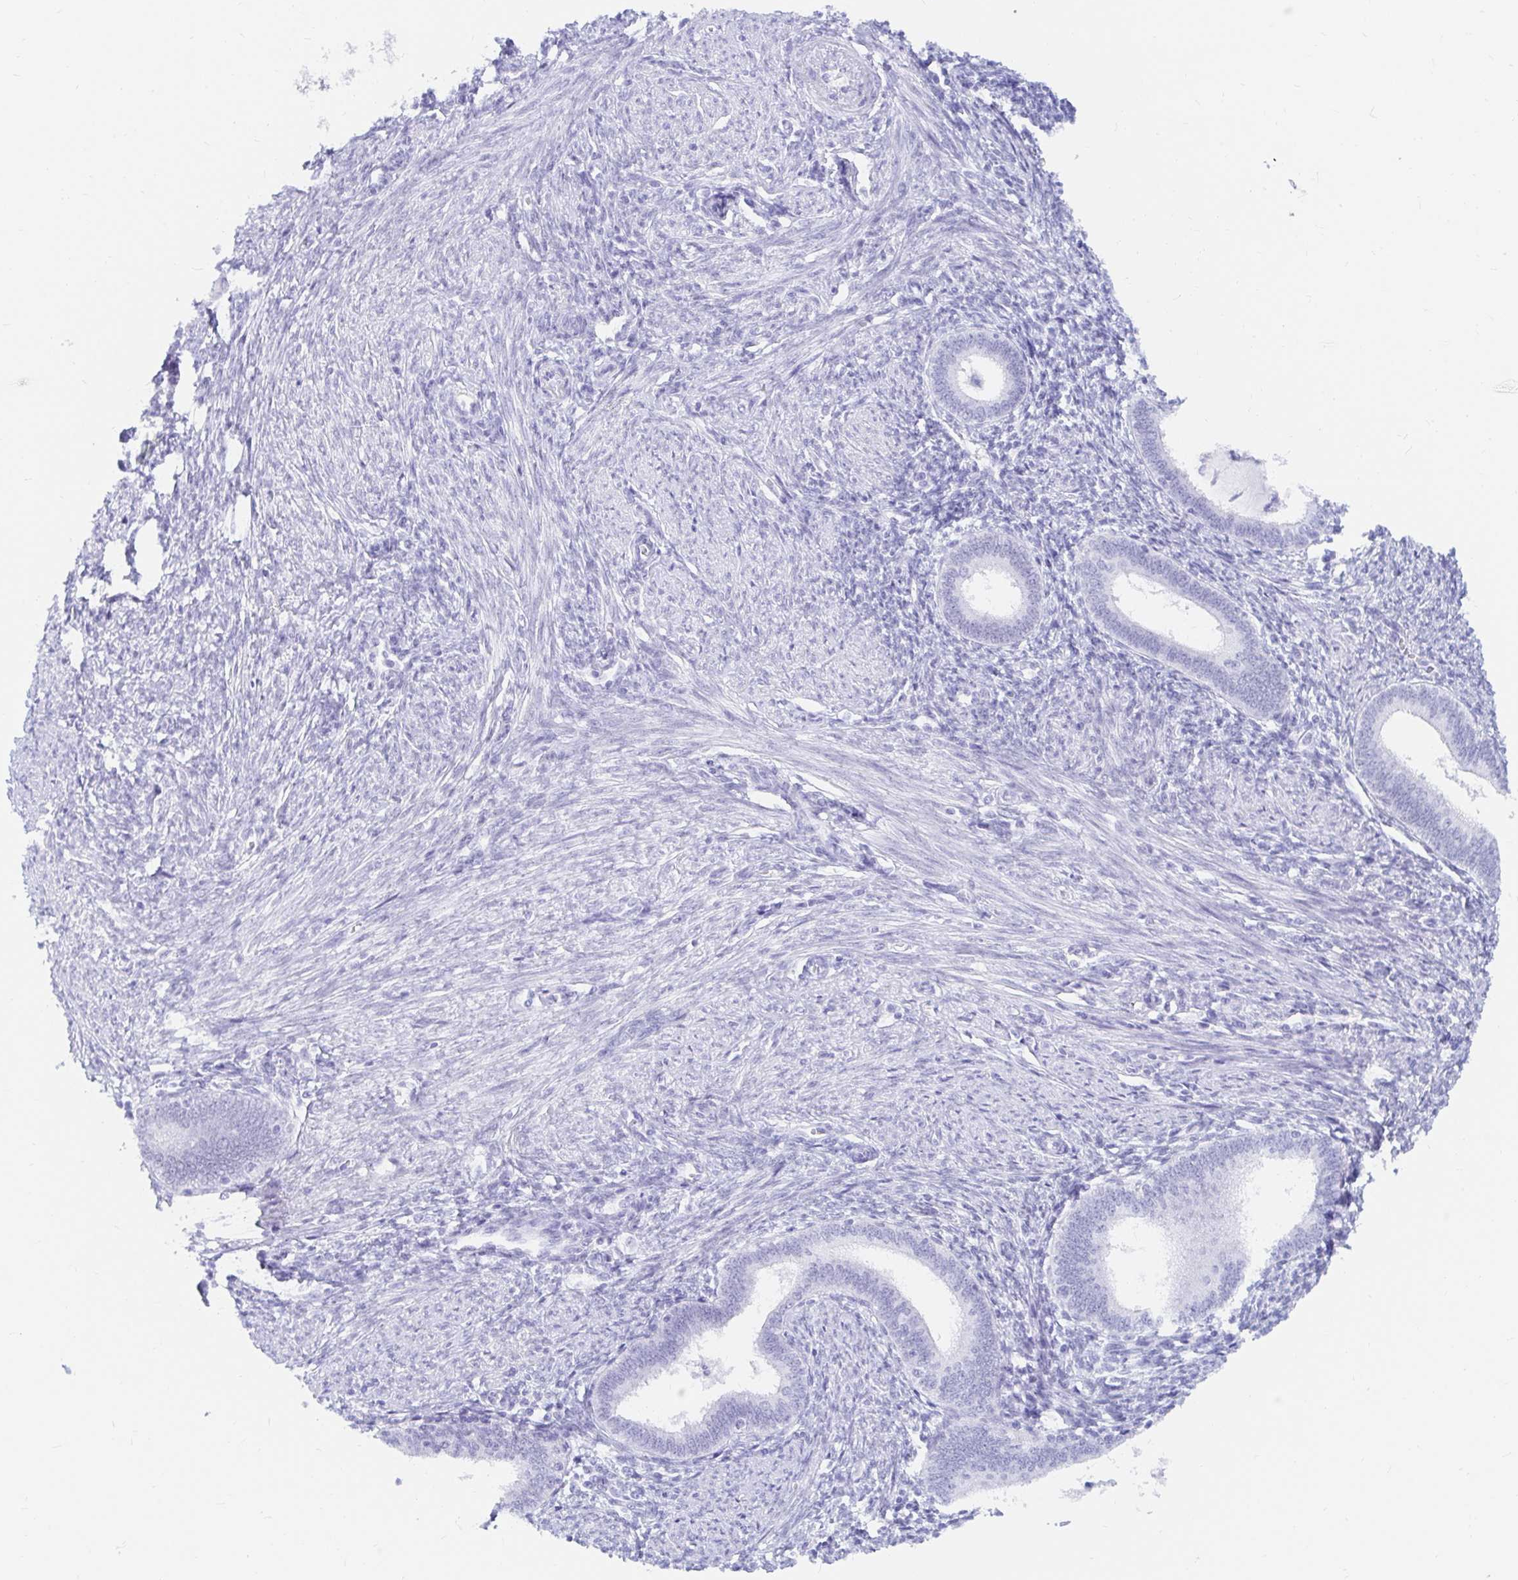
{"staining": {"intensity": "negative", "quantity": "none", "location": "none"}, "tissue": "endometrium", "cell_type": "Cells in endometrial stroma", "image_type": "normal", "snomed": [{"axis": "morphology", "description": "Normal tissue, NOS"}, {"axis": "topography", "description": "Endometrium"}], "caption": "Immunohistochemical staining of unremarkable endometrium demonstrates no significant positivity in cells in endometrial stroma.", "gene": "OR6T1", "patient": {"sex": "female", "age": 41}}